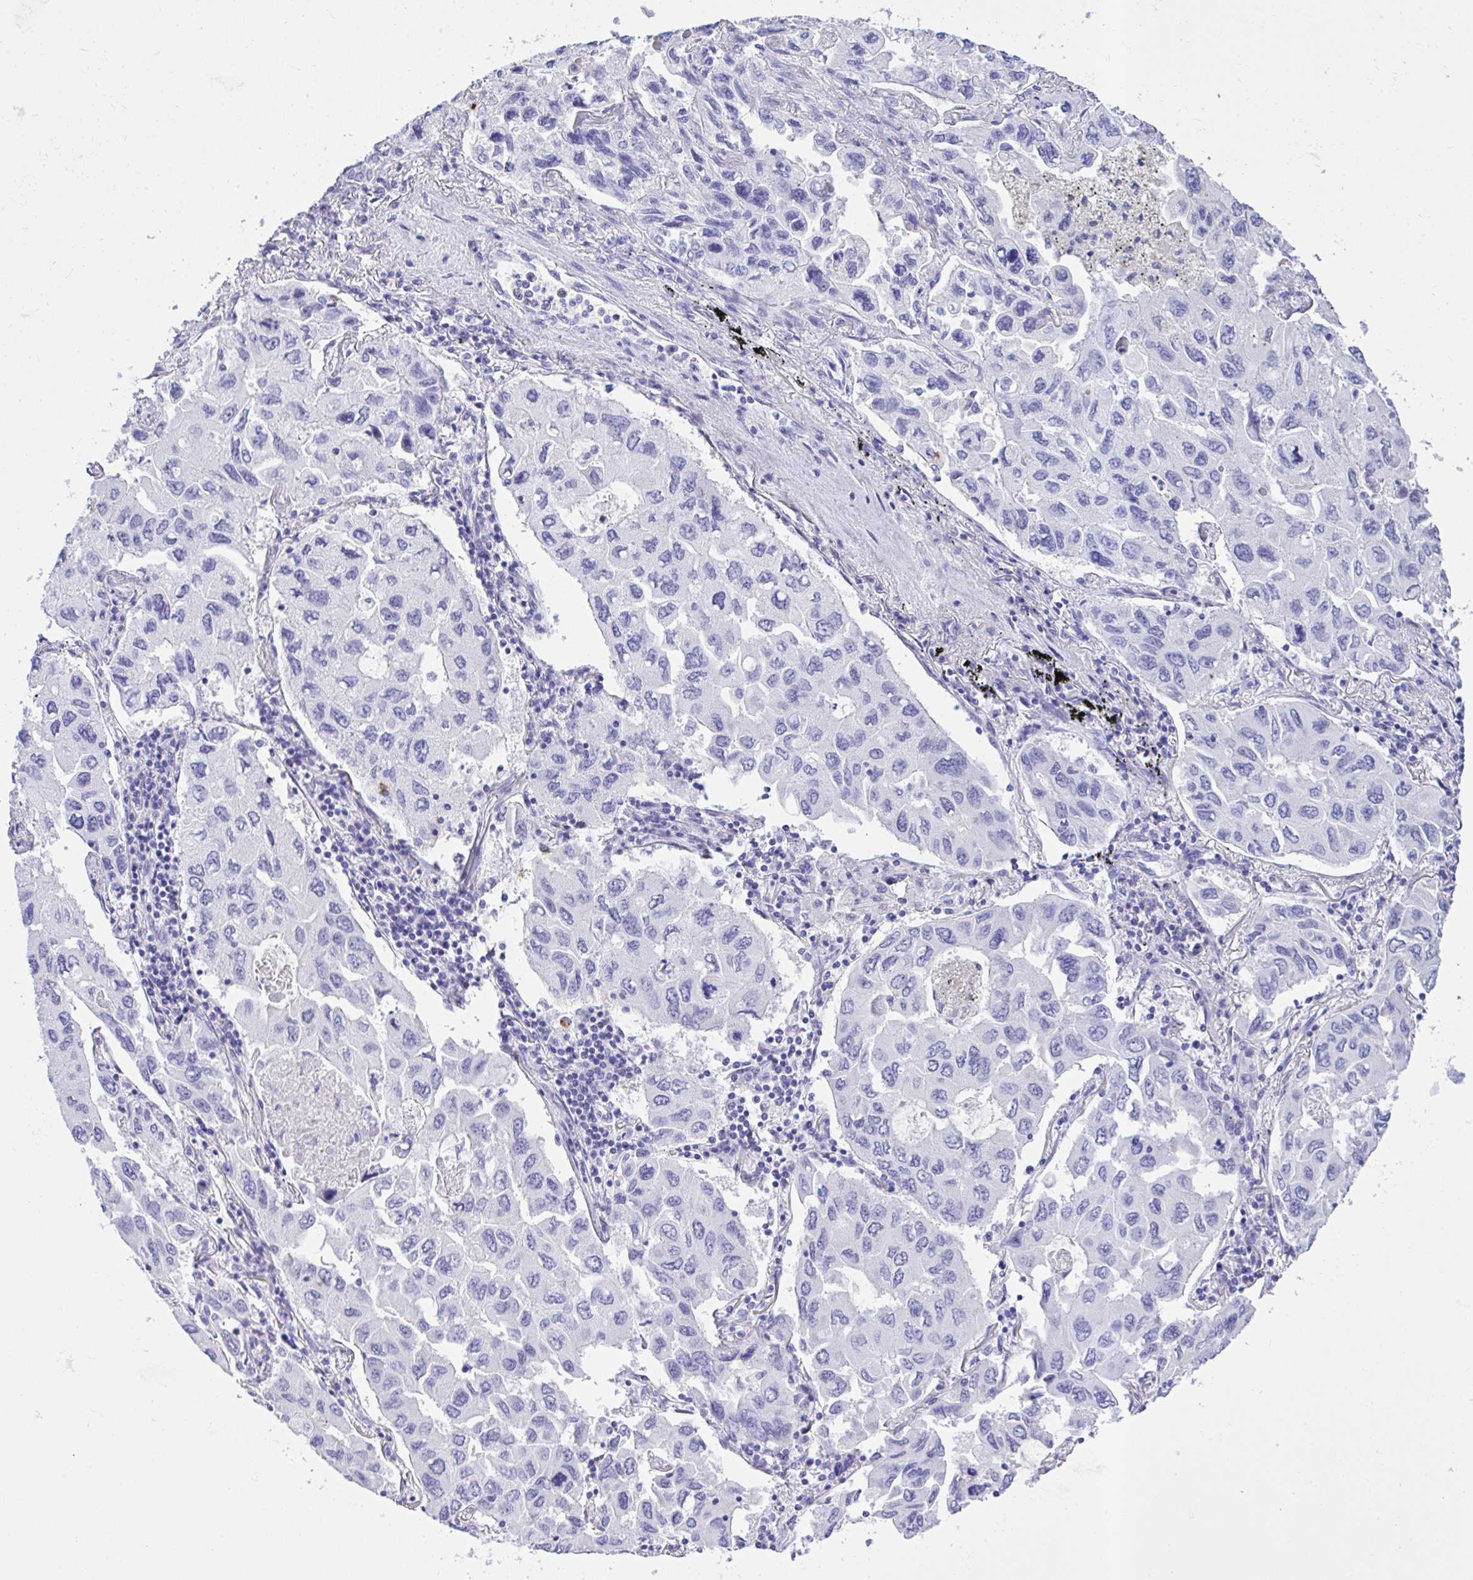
{"staining": {"intensity": "negative", "quantity": "none", "location": "none"}, "tissue": "lung cancer", "cell_type": "Tumor cells", "image_type": "cancer", "snomed": [{"axis": "morphology", "description": "Adenocarcinoma, NOS"}, {"axis": "topography", "description": "Lung"}], "caption": "Immunohistochemical staining of adenocarcinoma (lung) displays no significant positivity in tumor cells.", "gene": "AKR1D1", "patient": {"sex": "male", "age": 64}}